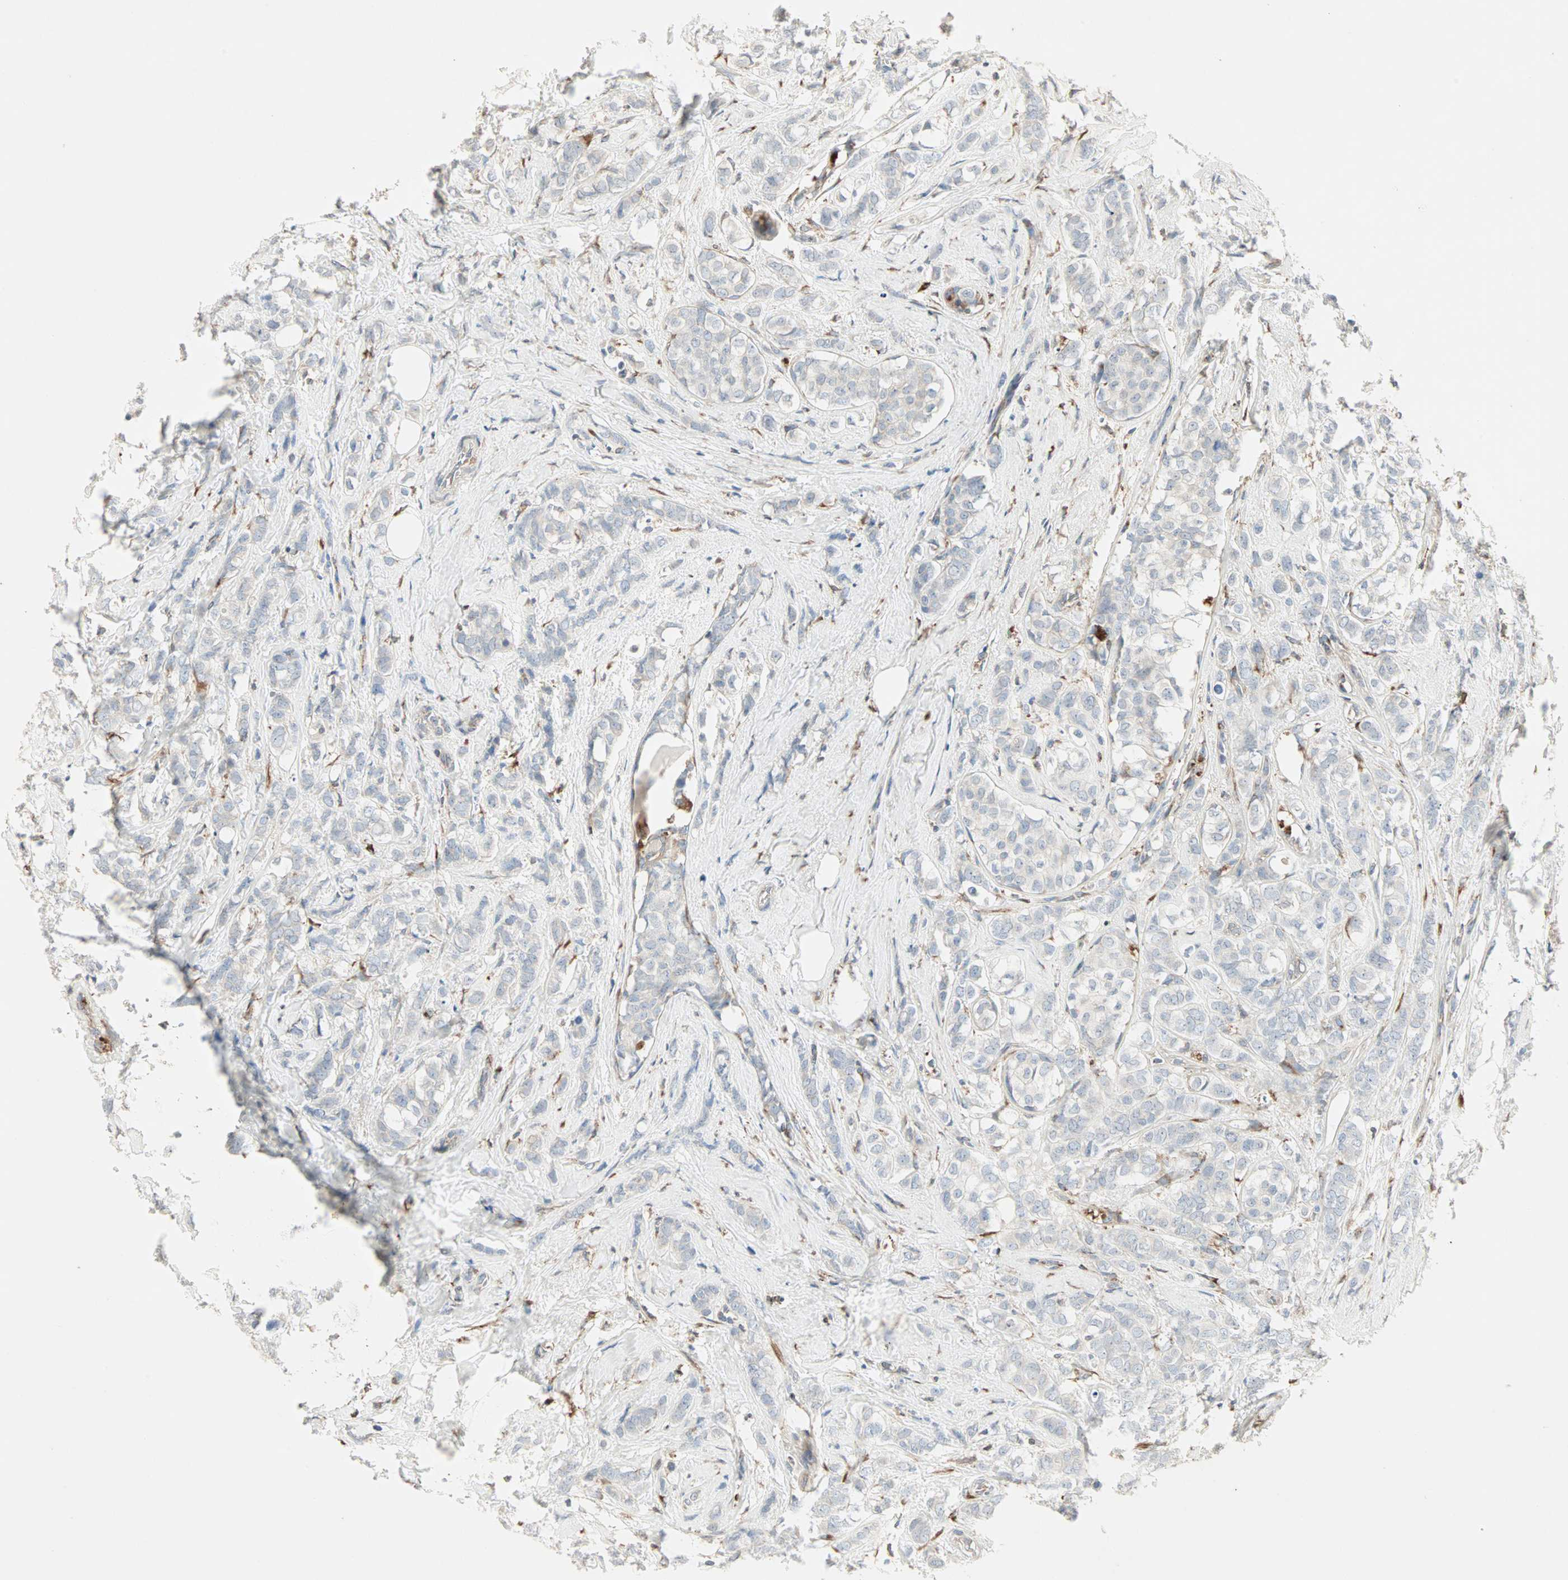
{"staining": {"intensity": "weak", "quantity": "<25%", "location": "cytoplasmic/membranous"}, "tissue": "breast cancer", "cell_type": "Tumor cells", "image_type": "cancer", "snomed": [{"axis": "morphology", "description": "Lobular carcinoma"}, {"axis": "topography", "description": "Breast"}], "caption": "A micrograph of breast cancer (lobular carcinoma) stained for a protein shows no brown staining in tumor cells.", "gene": "H6PD", "patient": {"sex": "female", "age": 60}}